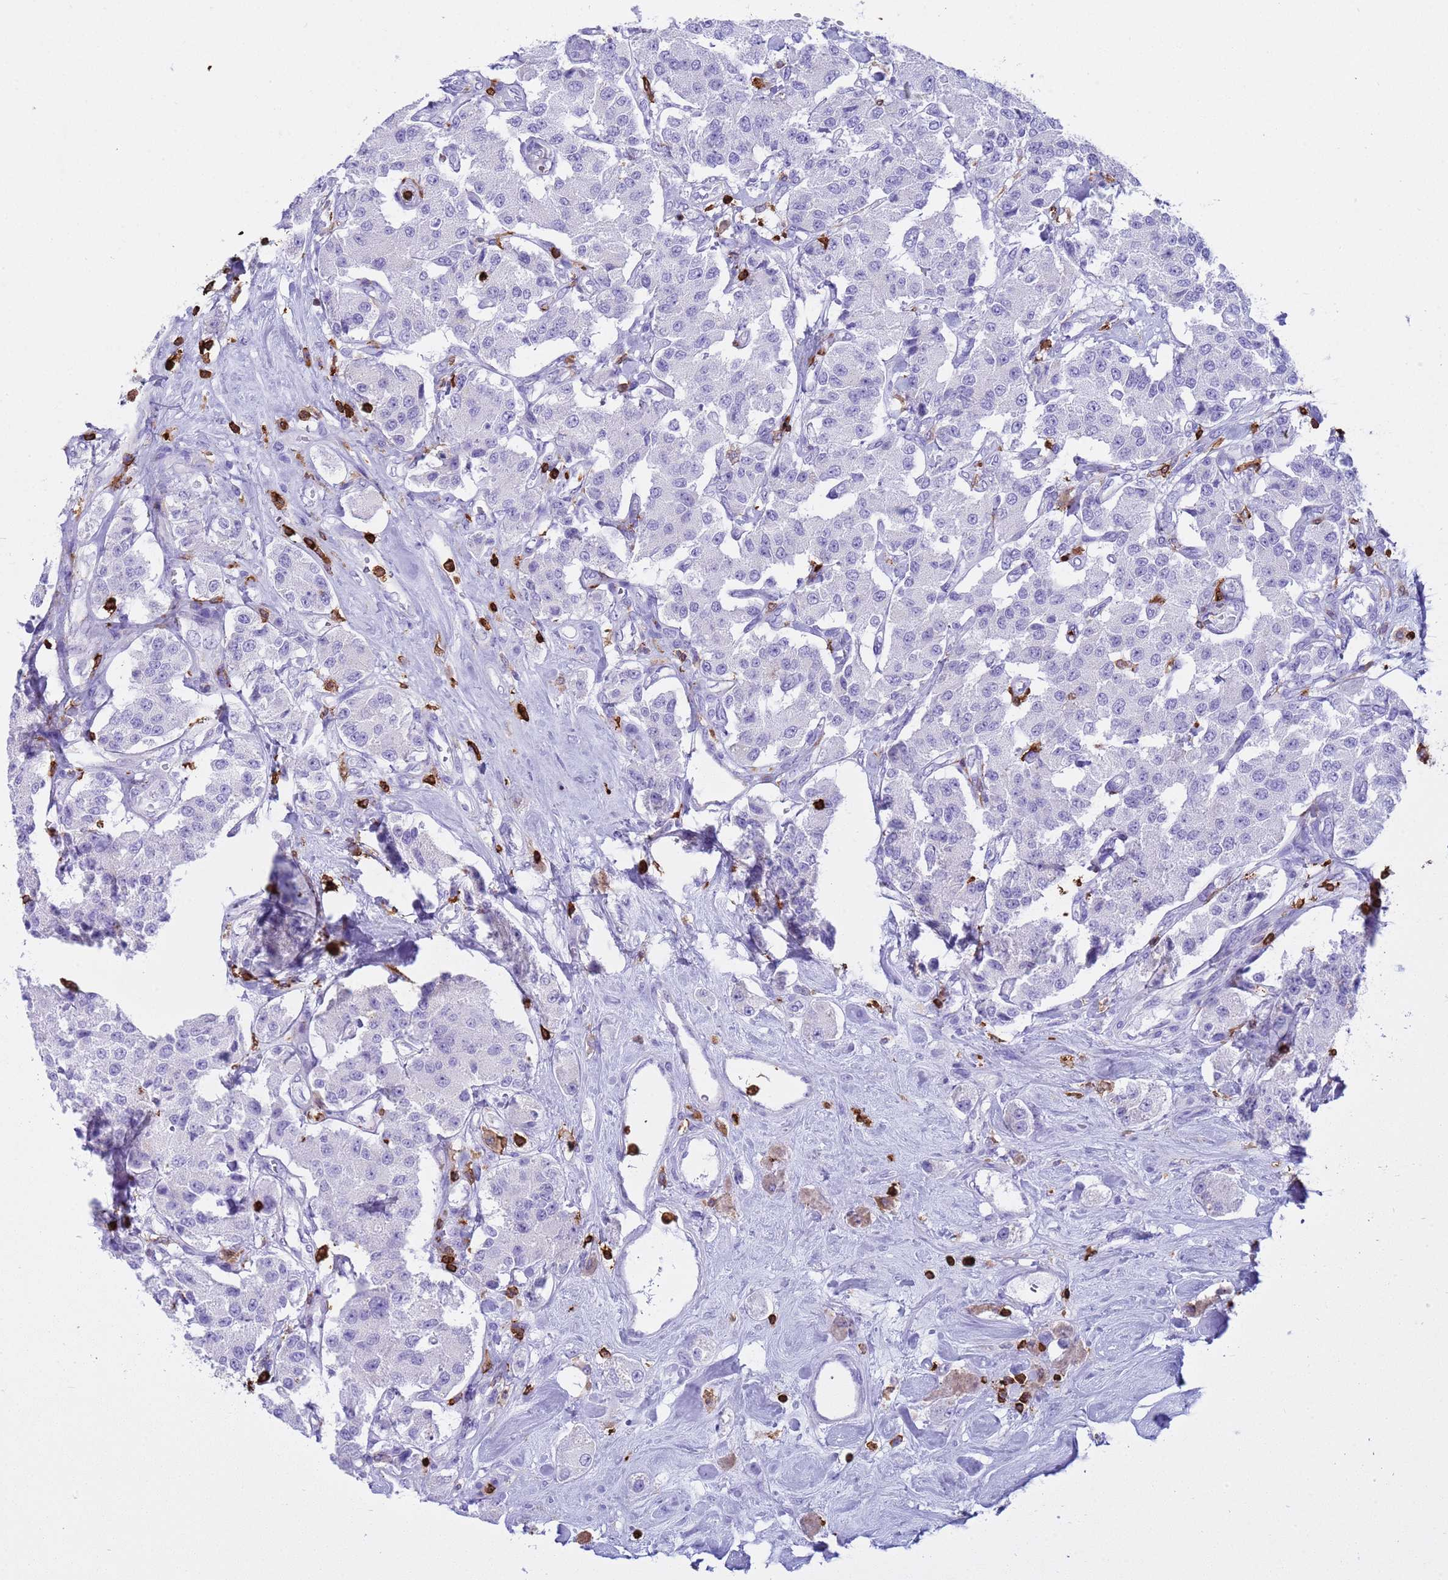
{"staining": {"intensity": "negative", "quantity": "none", "location": "none"}, "tissue": "carcinoid", "cell_type": "Tumor cells", "image_type": "cancer", "snomed": [{"axis": "morphology", "description": "Carcinoid, malignant, NOS"}, {"axis": "topography", "description": "Pancreas"}], "caption": "A high-resolution histopathology image shows immunohistochemistry staining of malignant carcinoid, which demonstrates no significant expression in tumor cells.", "gene": "IRF5", "patient": {"sex": "male", "age": 41}}